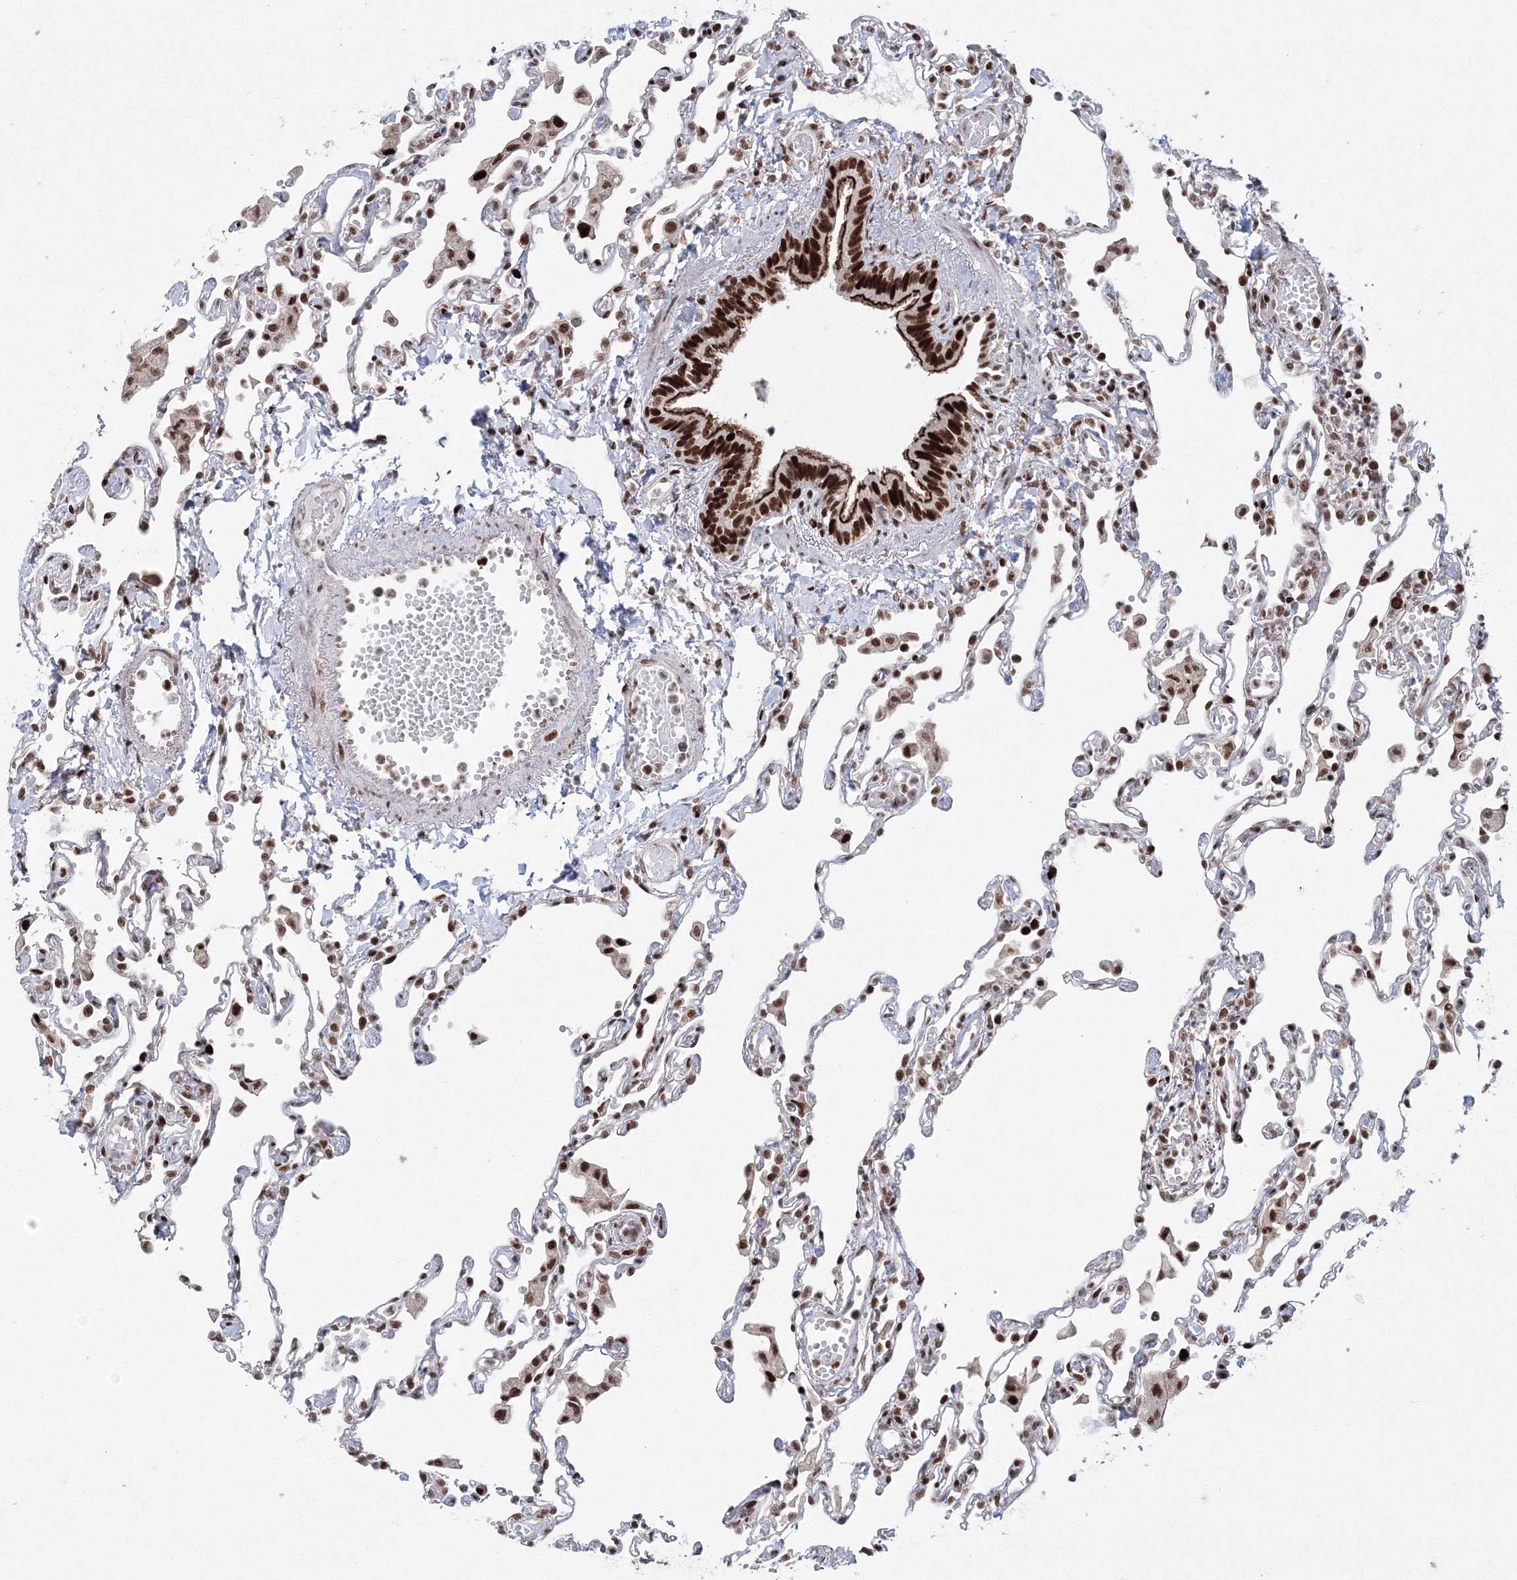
{"staining": {"intensity": "moderate", "quantity": "25%-75%", "location": "nuclear"}, "tissue": "lung", "cell_type": "Alveolar cells", "image_type": "normal", "snomed": [{"axis": "morphology", "description": "Normal tissue, NOS"}, {"axis": "topography", "description": "Bronchus"}, {"axis": "topography", "description": "Lung"}], "caption": "Lung stained for a protein exhibits moderate nuclear positivity in alveolar cells. The staining was performed using DAB (3,3'-diaminobenzidine) to visualize the protein expression in brown, while the nuclei were stained in blue with hematoxylin (Magnification: 20x).", "gene": "LIG1", "patient": {"sex": "female", "age": 49}}